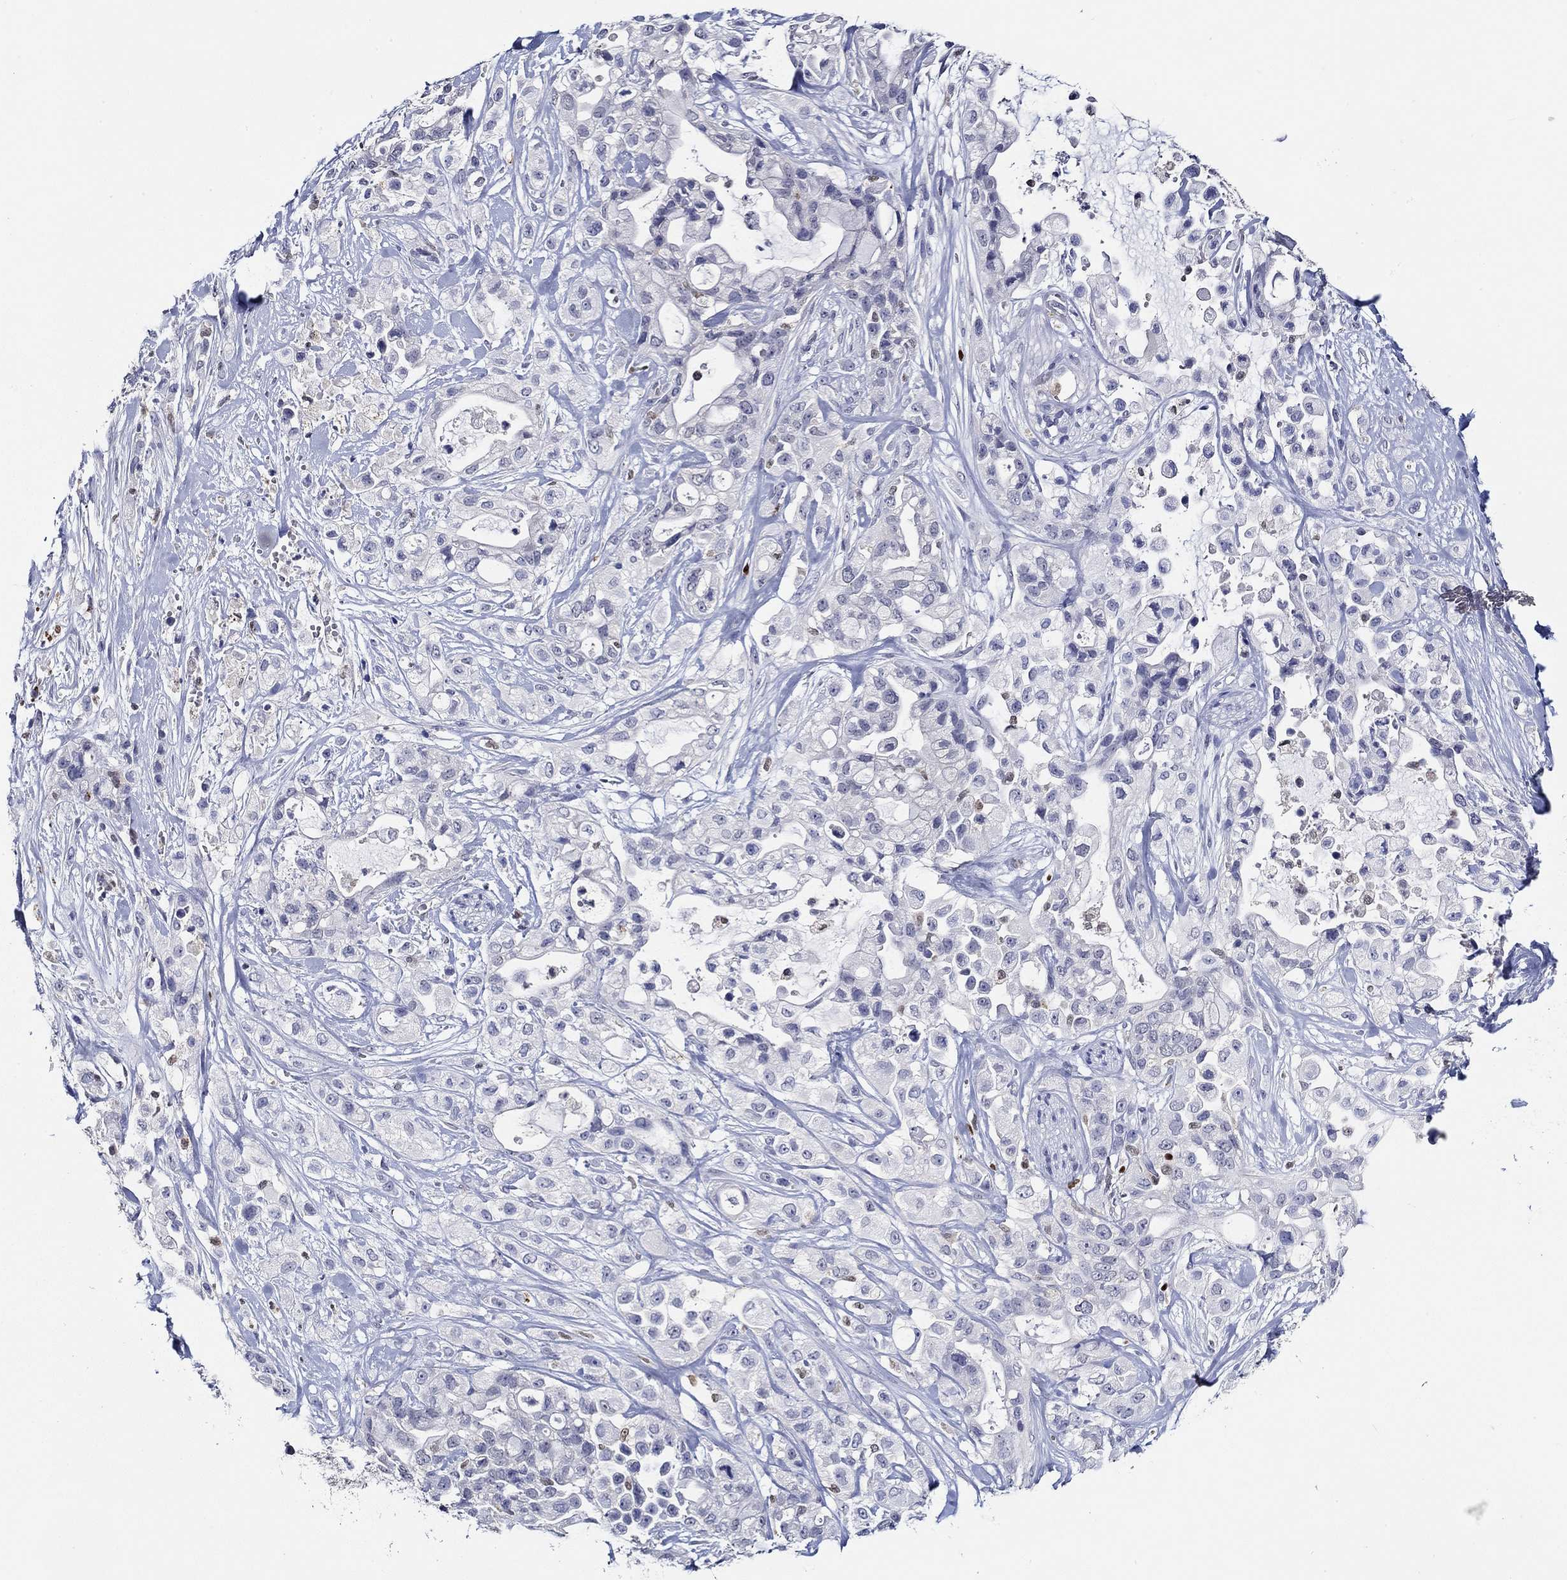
{"staining": {"intensity": "negative", "quantity": "none", "location": "none"}, "tissue": "pancreatic cancer", "cell_type": "Tumor cells", "image_type": "cancer", "snomed": [{"axis": "morphology", "description": "Adenocarcinoma, NOS"}, {"axis": "topography", "description": "Pancreas"}], "caption": "DAB (3,3'-diaminobenzidine) immunohistochemical staining of pancreatic cancer (adenocarcinoma) displays no significant staining in tumor cells.", "gene": "GATA2", "patient": {"sex": "male", "age": 44}}